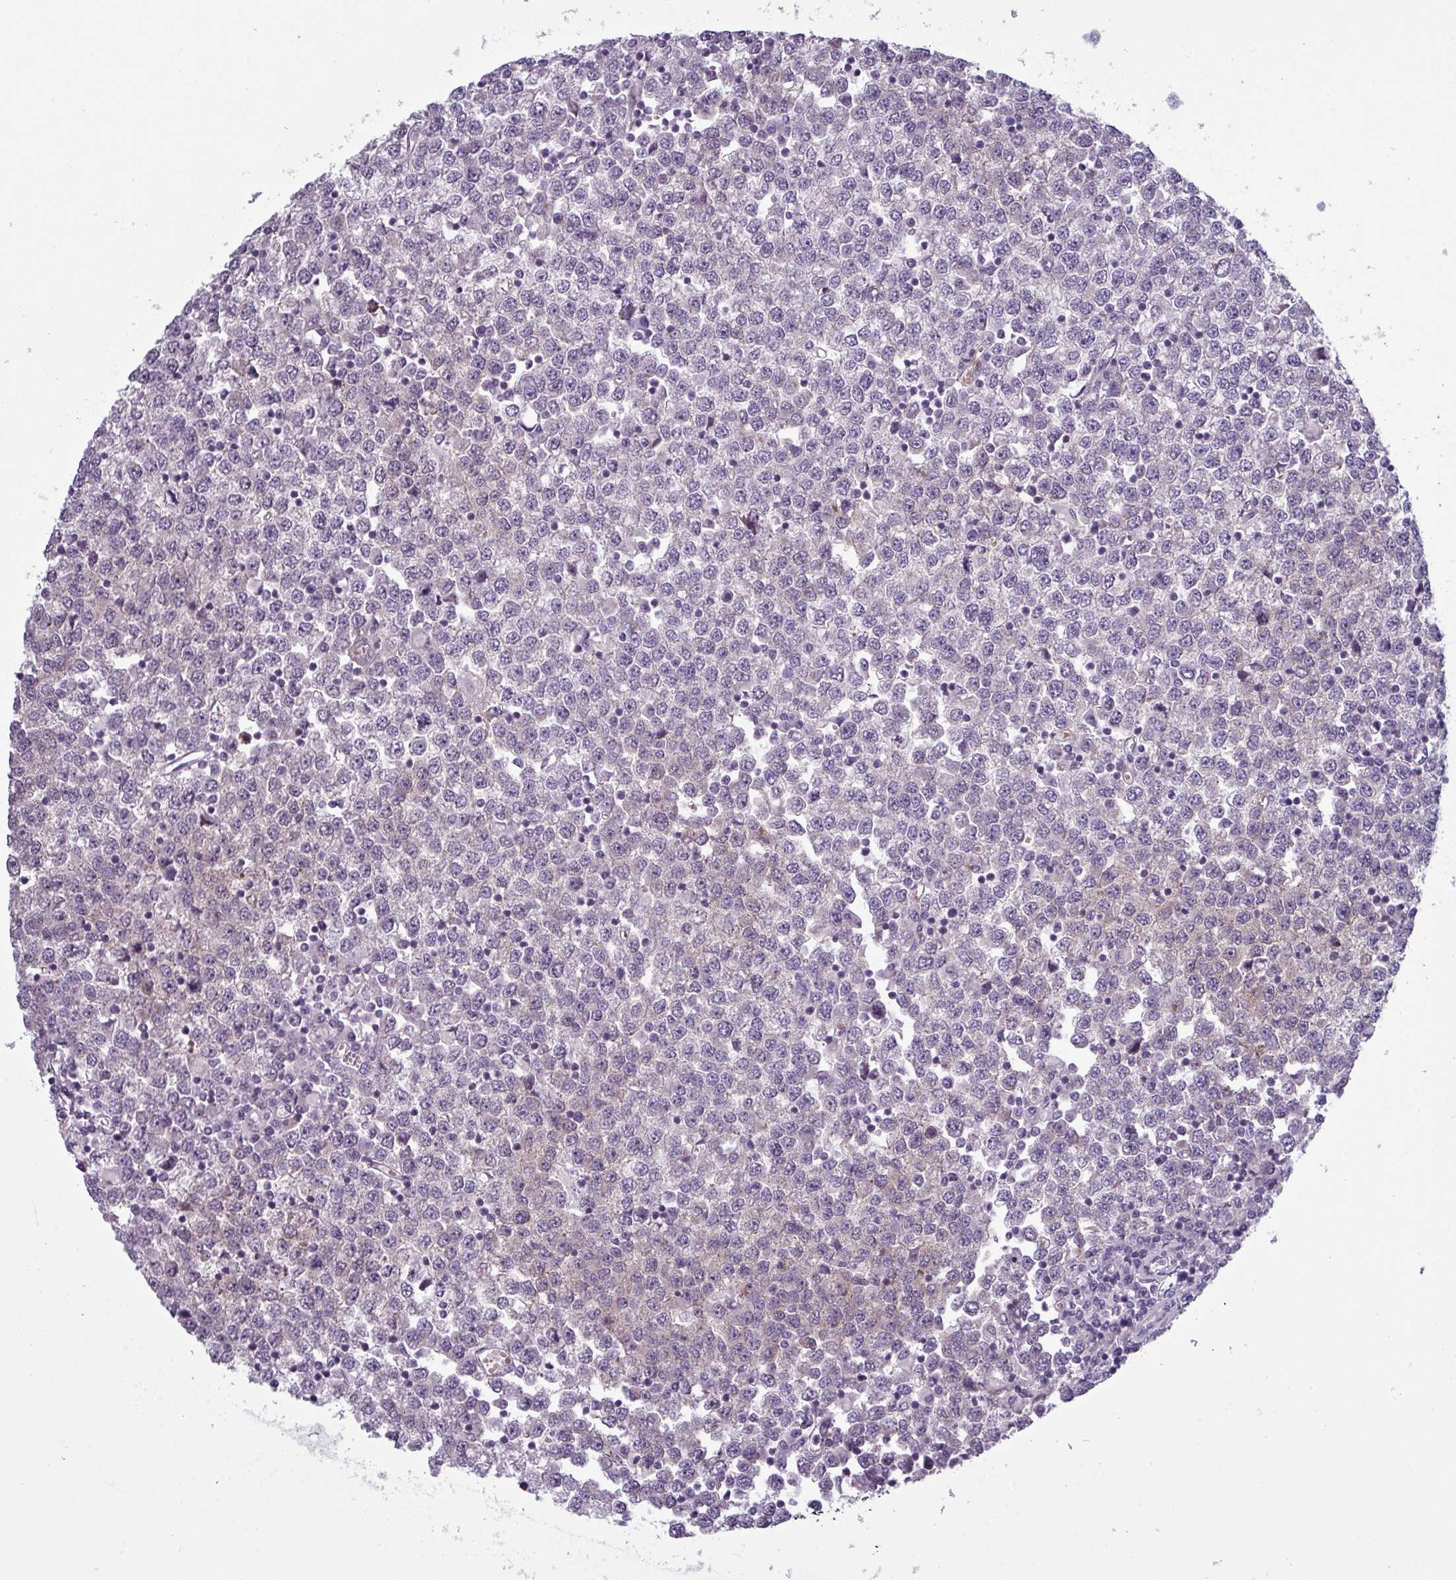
{"staining": {"intensity": "negative", "quantity": "none", "location": "none"}, "tissue": "testis cancer", "cell_type": "Tumor cells", "image_type": "cancer", "snomed": [{"axis": "morphology", "description": "Seminoma, NOS"}, {"axis": "topography", "description": "Testis"}], "caption": "Testis seminoma was stained to show a protein in brown. There is no significant expression in tumor cells.", "gene": "PRAMEF12", "patient": {"sex": "male", "age": 65}}